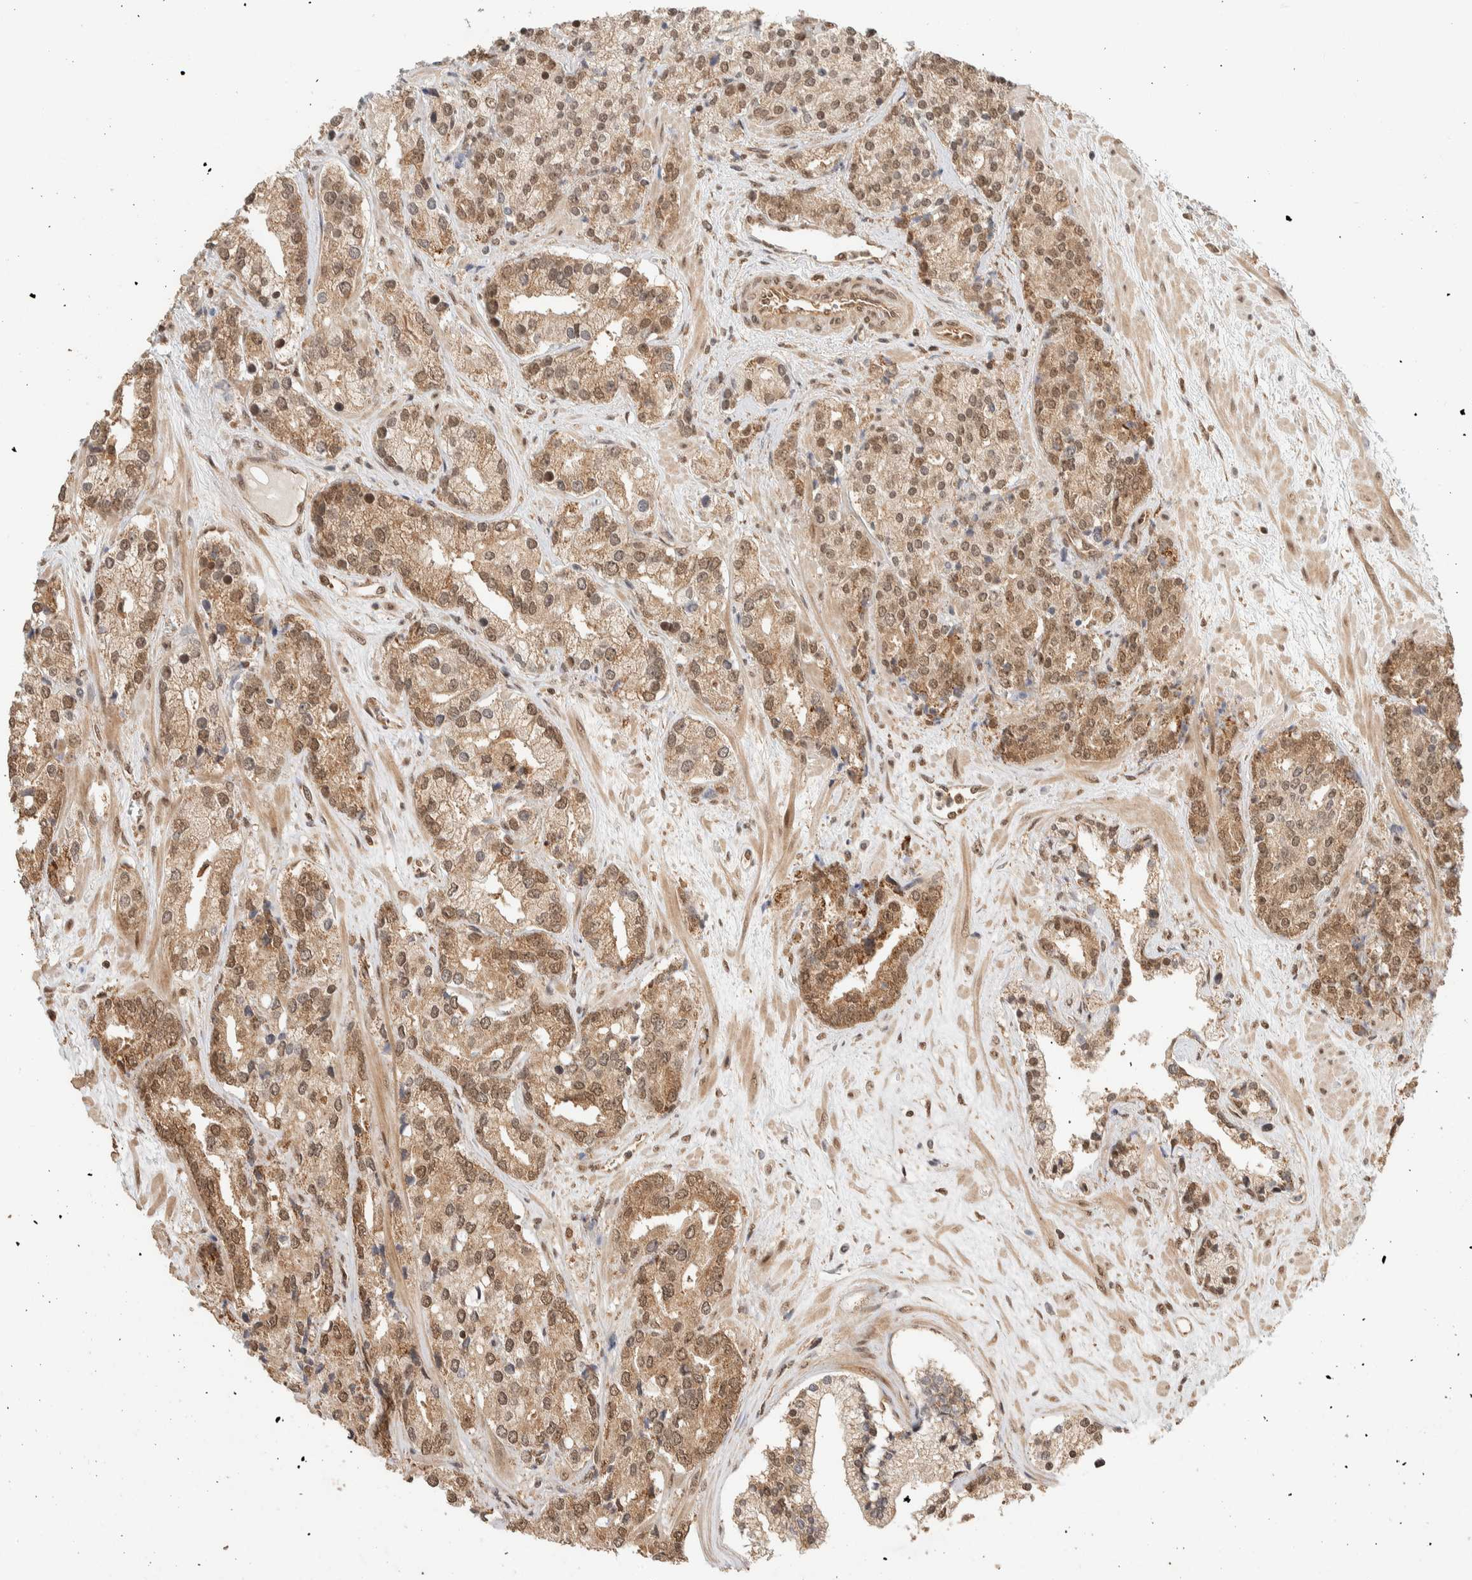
{"staining": {"intensity": "moderate", "quantity": ">75%", "location": "cytoplasmic/membranous,nuclear"}, "tissue": "prostate cancer", "cell_type": "Tumor cells", "image_type": "cancer", "snomed": [{"axis": "morphology", "description": "Adenocarcinoma, High grade"}, {"axis": "topography", "description": "Prostate"}], "caption": "Tumor cells exhibit medium levels of moderate cytoplasmic/membranous and nuclear expression in approximately >75% of cells in prostate adenocarcinoma (high-grade). (IHC, brightfield microscopy, high magnification).", "gene": "ZBTB2", "patient": {"sex": "male", "age": 71}}